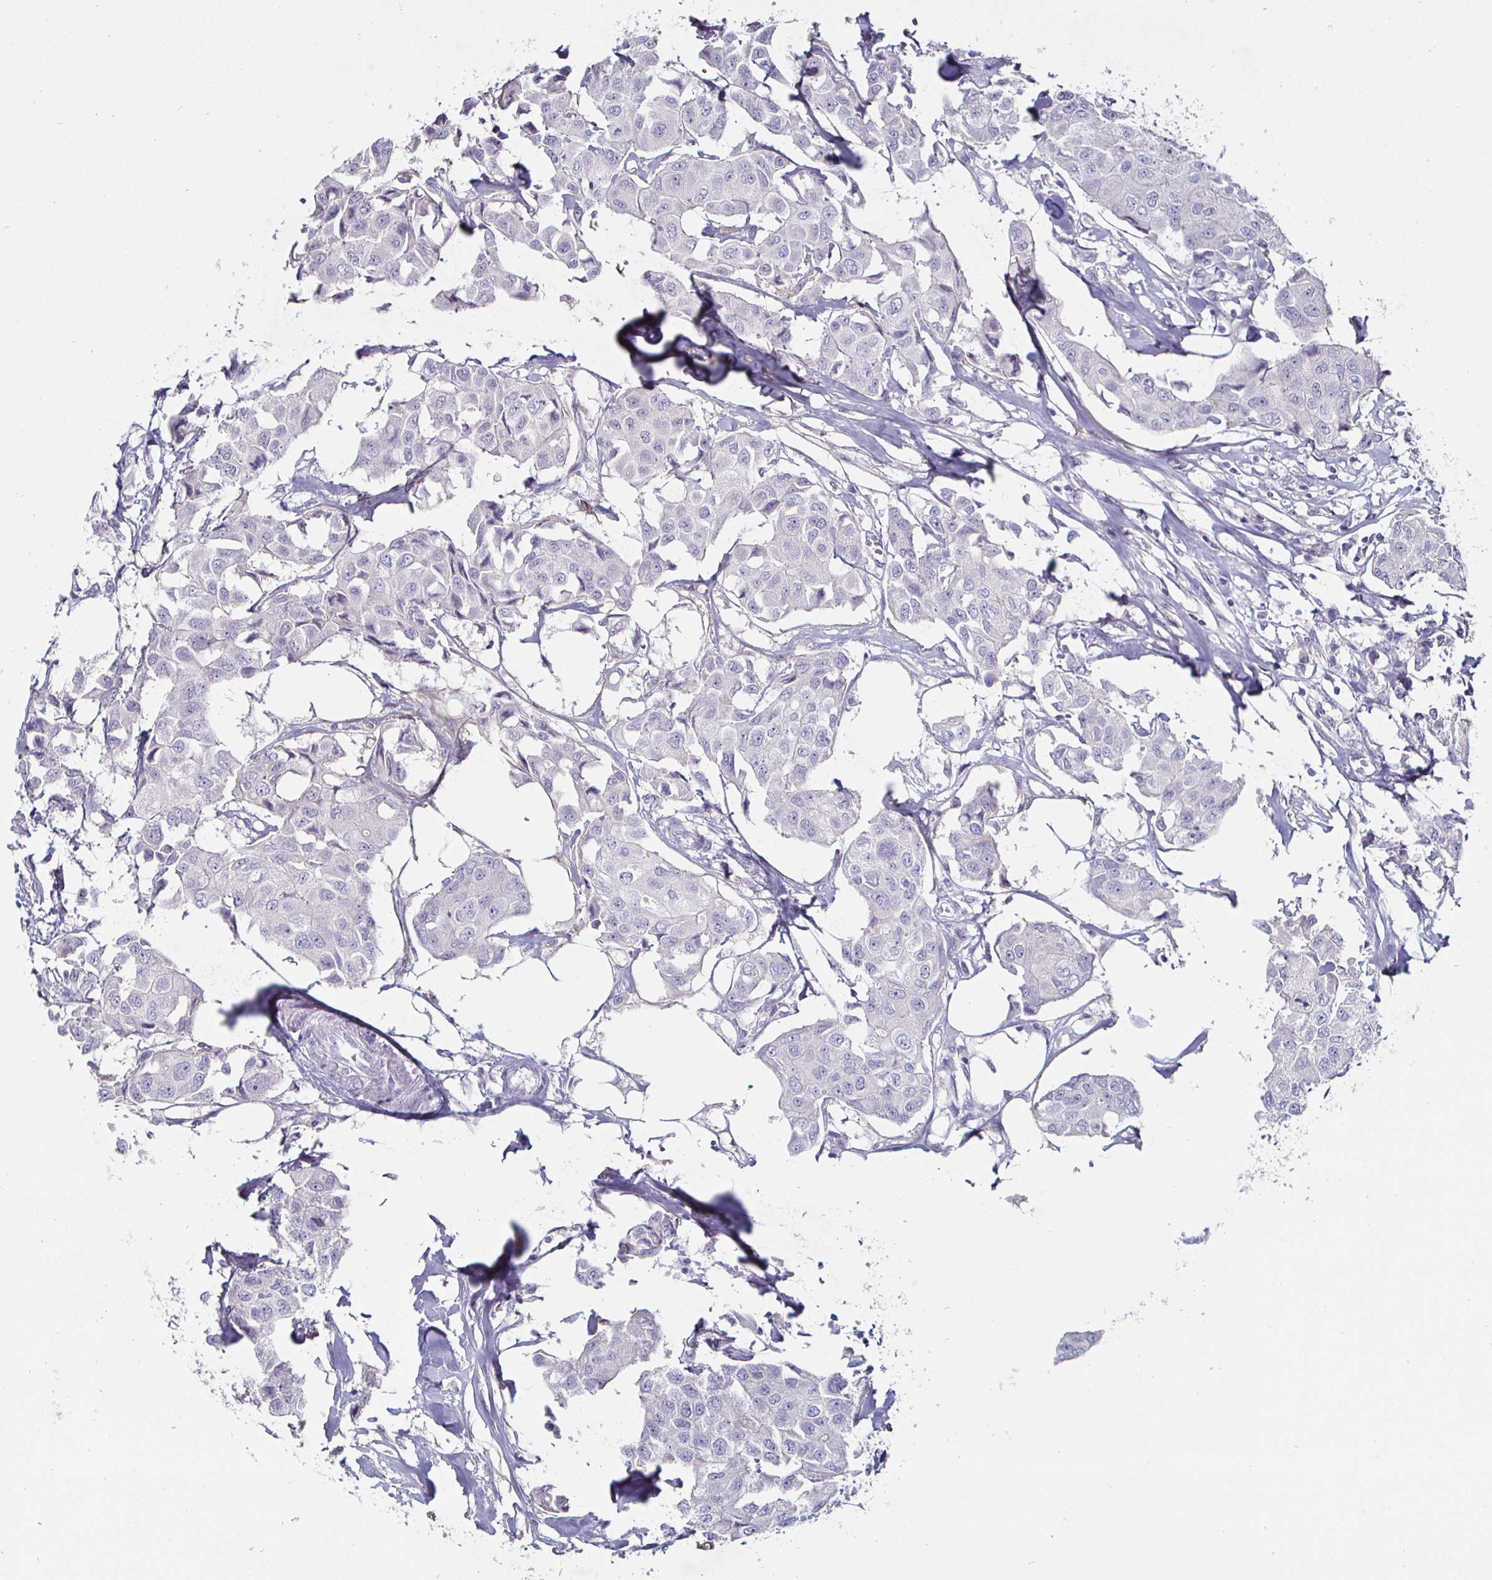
{"staining": {"intensity": "negative", "quantity": "none", "location": "none"}, "tissue": "breast cancer", "cell_type": "Tumor cells", "image_type": "cancer", "snomed": [{"axis": "morphology", "description": "Duct carcinoma"}, {"axis": "topography", "description": "Breast"}, {"axis": "topography", "description": "Lymph node"}], "caption": "Breast cancer was stained to show a protein in brown. There is no significant expression in tumor cells.", "gene": "ENPP1", "patient": {"sex": "female", "age": 80}}